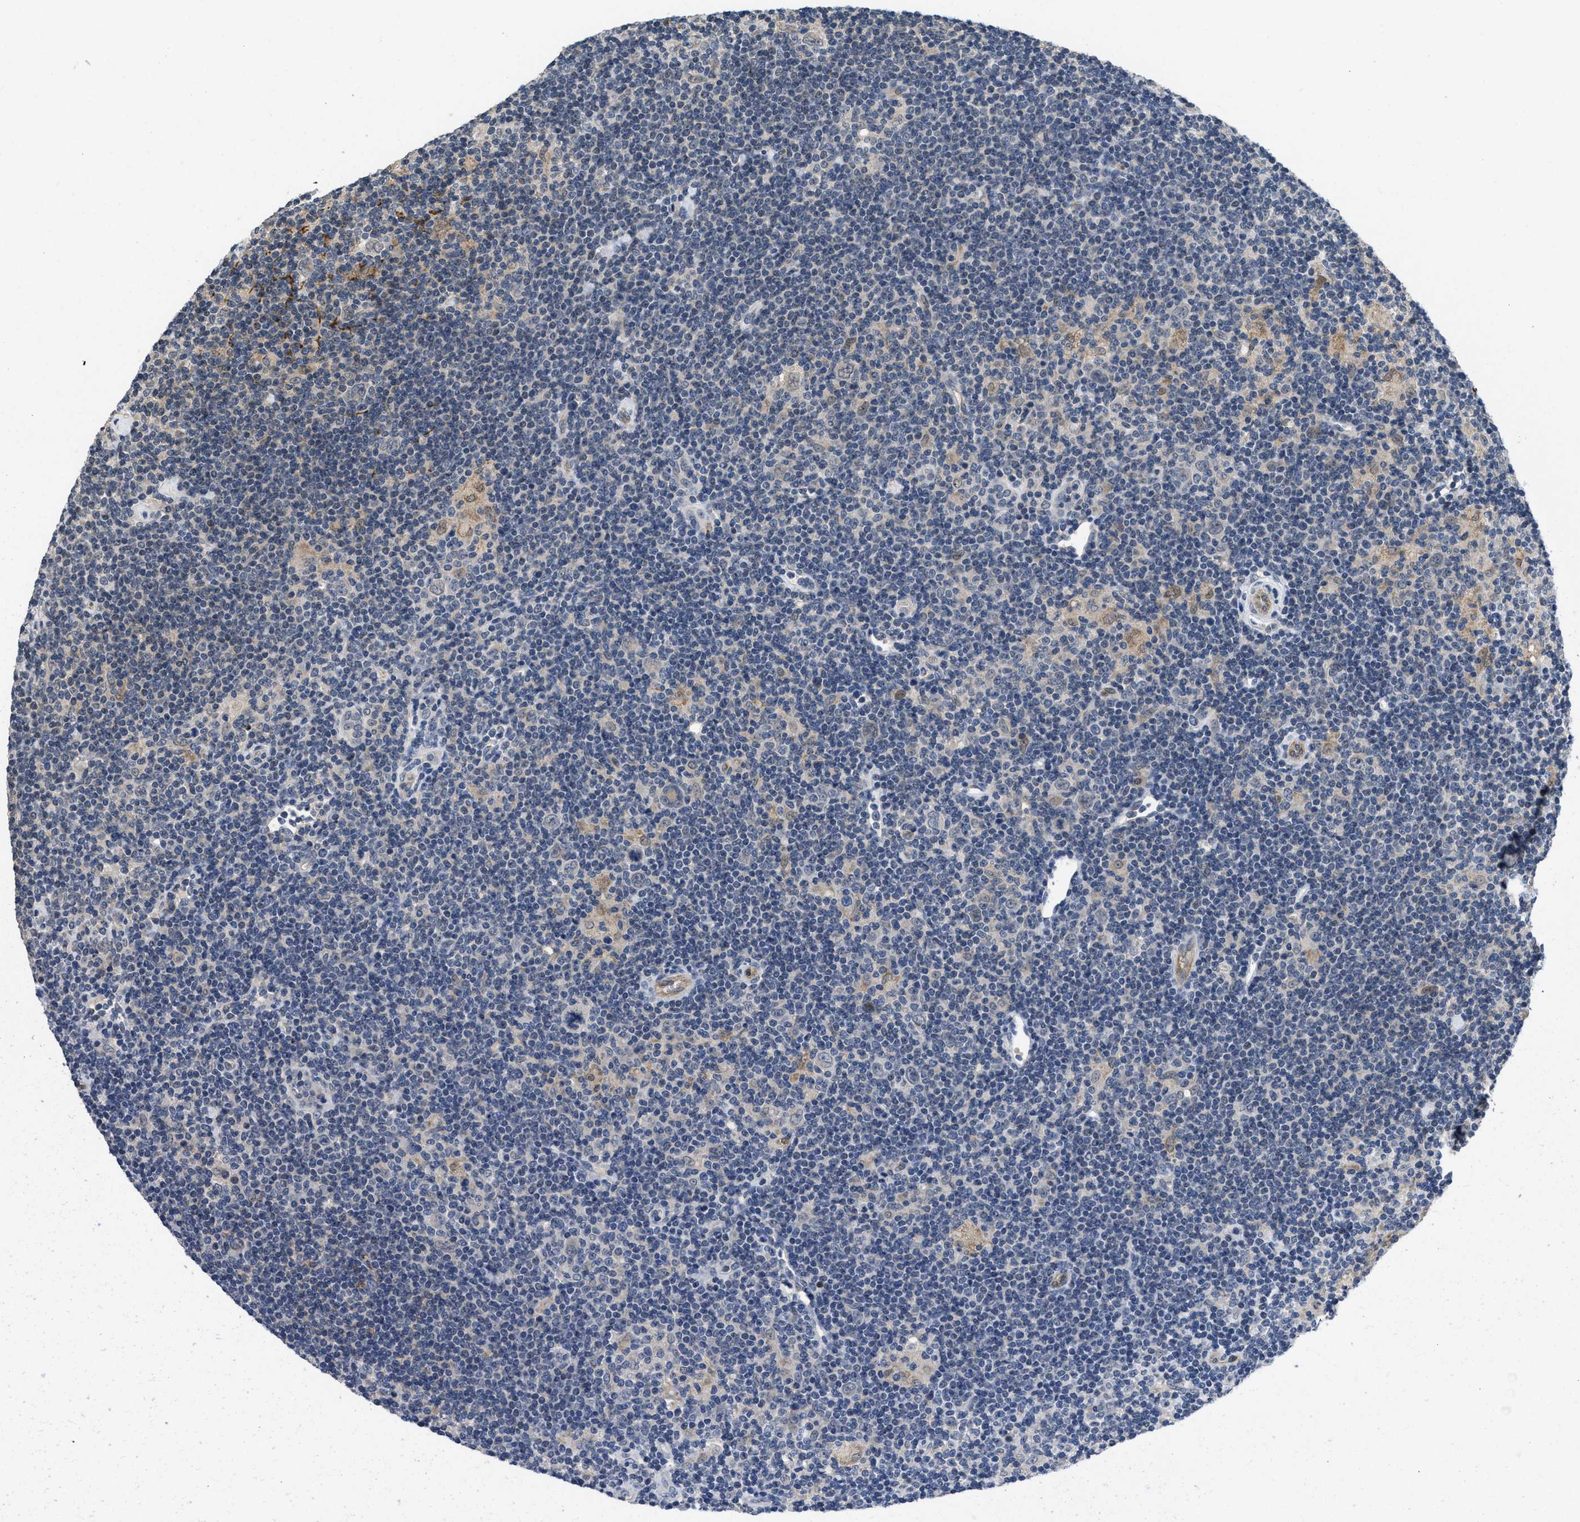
{"staining": {"intensity": "weak", "quantity": "<25%", "location": "cytoplasmic/membranous"}, "tissue": "lymphoma", "cell_type": "Tumor cells", "image_type": "cancer", "snomed": [{"axis": "morphology", "description": "Hodgkin's disease, NOS"}, {"axis": "topography", "description": "Lymph node"}], "caption": "Histopathology image shows no significant protein expression in tumor cells of Hodgkin's disease.", "gene": "ANGPT1", "patient": {"sex": "female", "age": 57}}